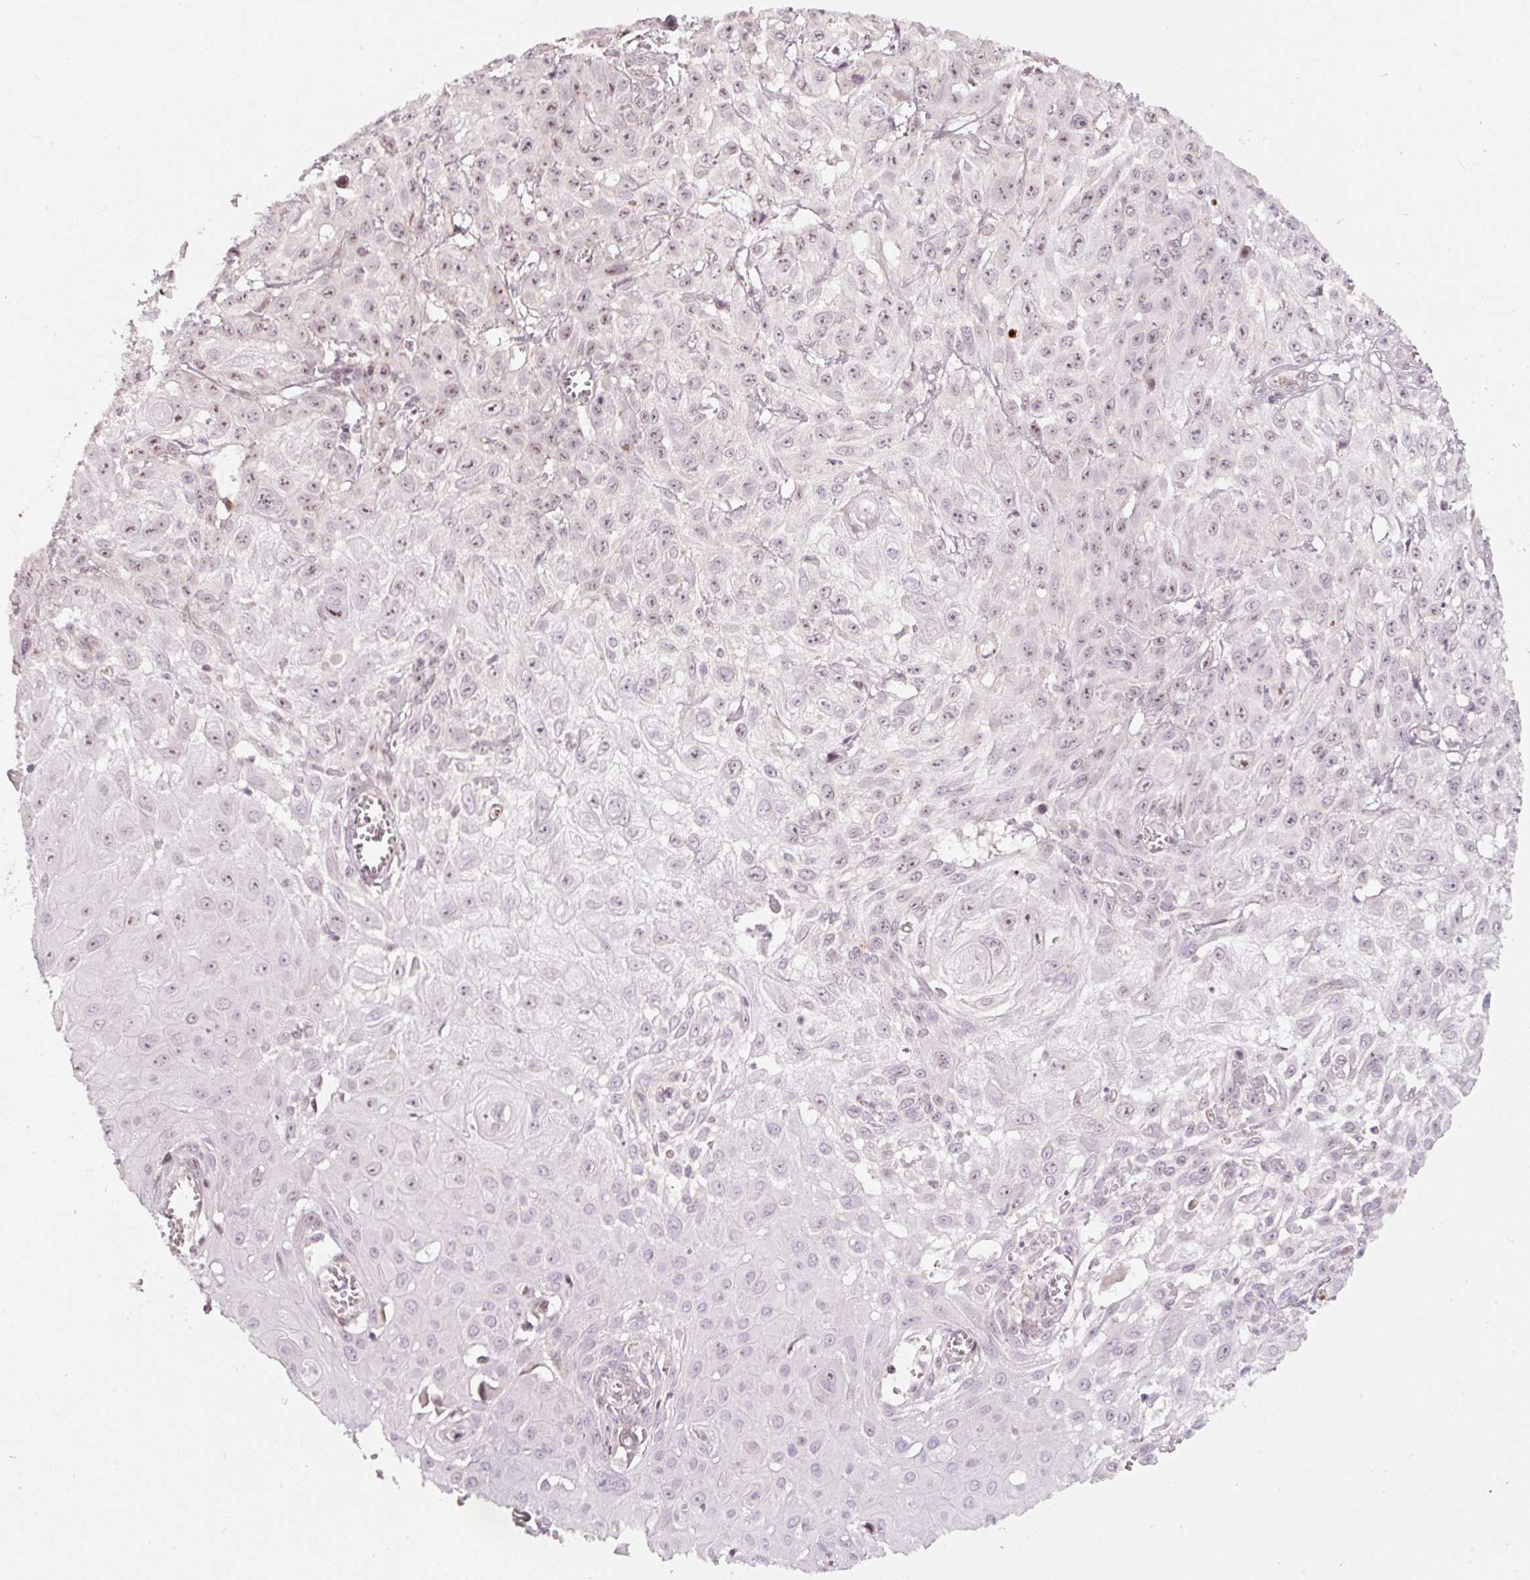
{"staining": {"intensity": "weak", "quantity": "25%-75%", "location": "nuclear"}, "tissue": "skin cancer", "cell_type": "Tumor cells", "image_type": "cancer", "snomed": [{"axis": "morphology", "description": "Squamous cell carcinoma, NOS"}, {"axis": "topography", "description": "Skin"}, {"axis": "topography", "description": "Vulva"}], "caption": "A brown stain shows weak nuclear positivity of a protein in skin cancer (squamous cell carcinoma) tumor cells. (brown staining indicates protein expression, while blue staining denotes nuclei).", "gene": "MXRA8", "patient": {"sex": "female", "age": 71}}